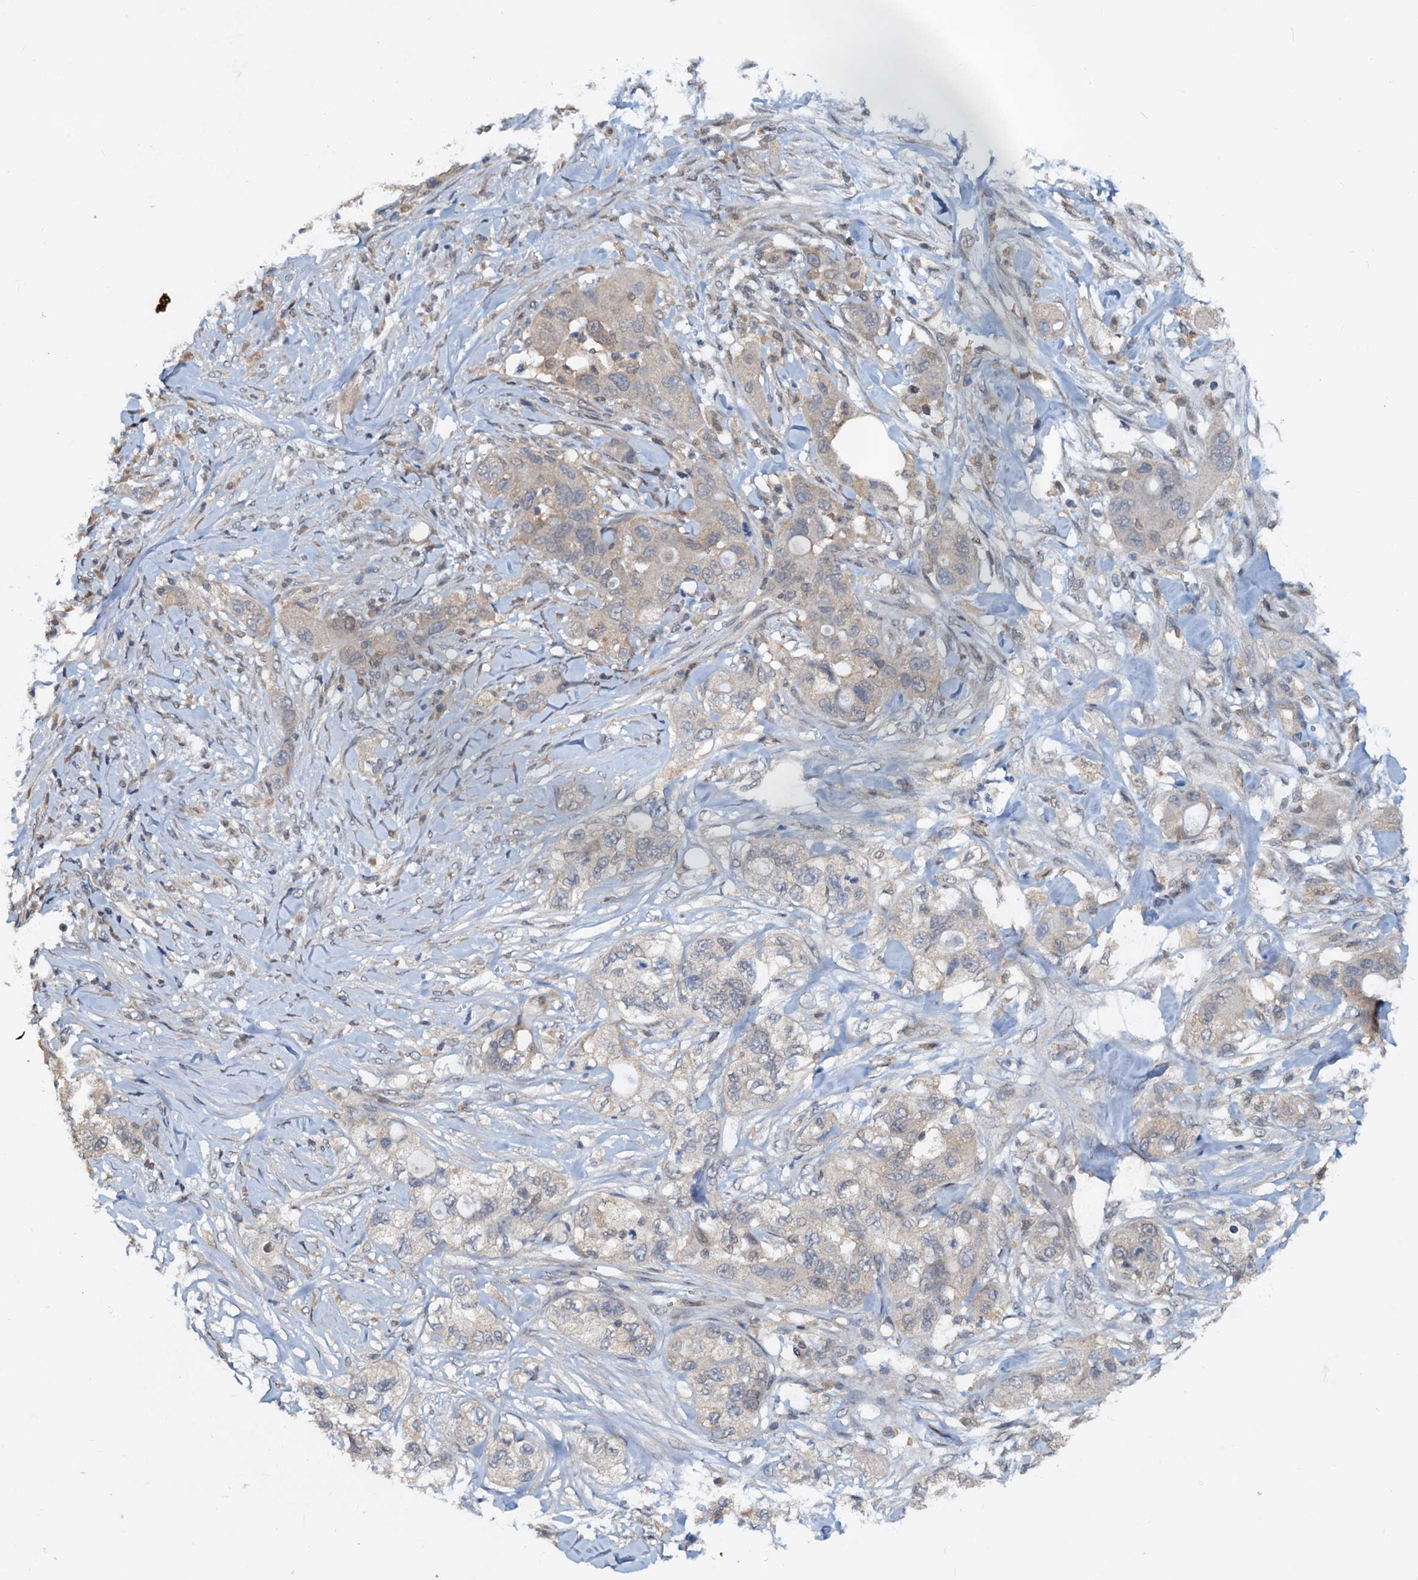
{"staining": {"intensity": "negative", "quantity": "none", "location": "none"}, "tissue": "pancreatic cancer", "cell_type": "Tumor cells", "image_type": "cancer", "snomed": [{"axis": "morphology", "description": "Adenocarcinoma, NOS"}, {"axis": "topography", "description": "Pancreas"}], "caption": "Tumor cells are negative for protein expression in human adenocarcinoma (pancreatic).", "gene": "PTGES3", "patient": {"sex": "female", "age": 78}}